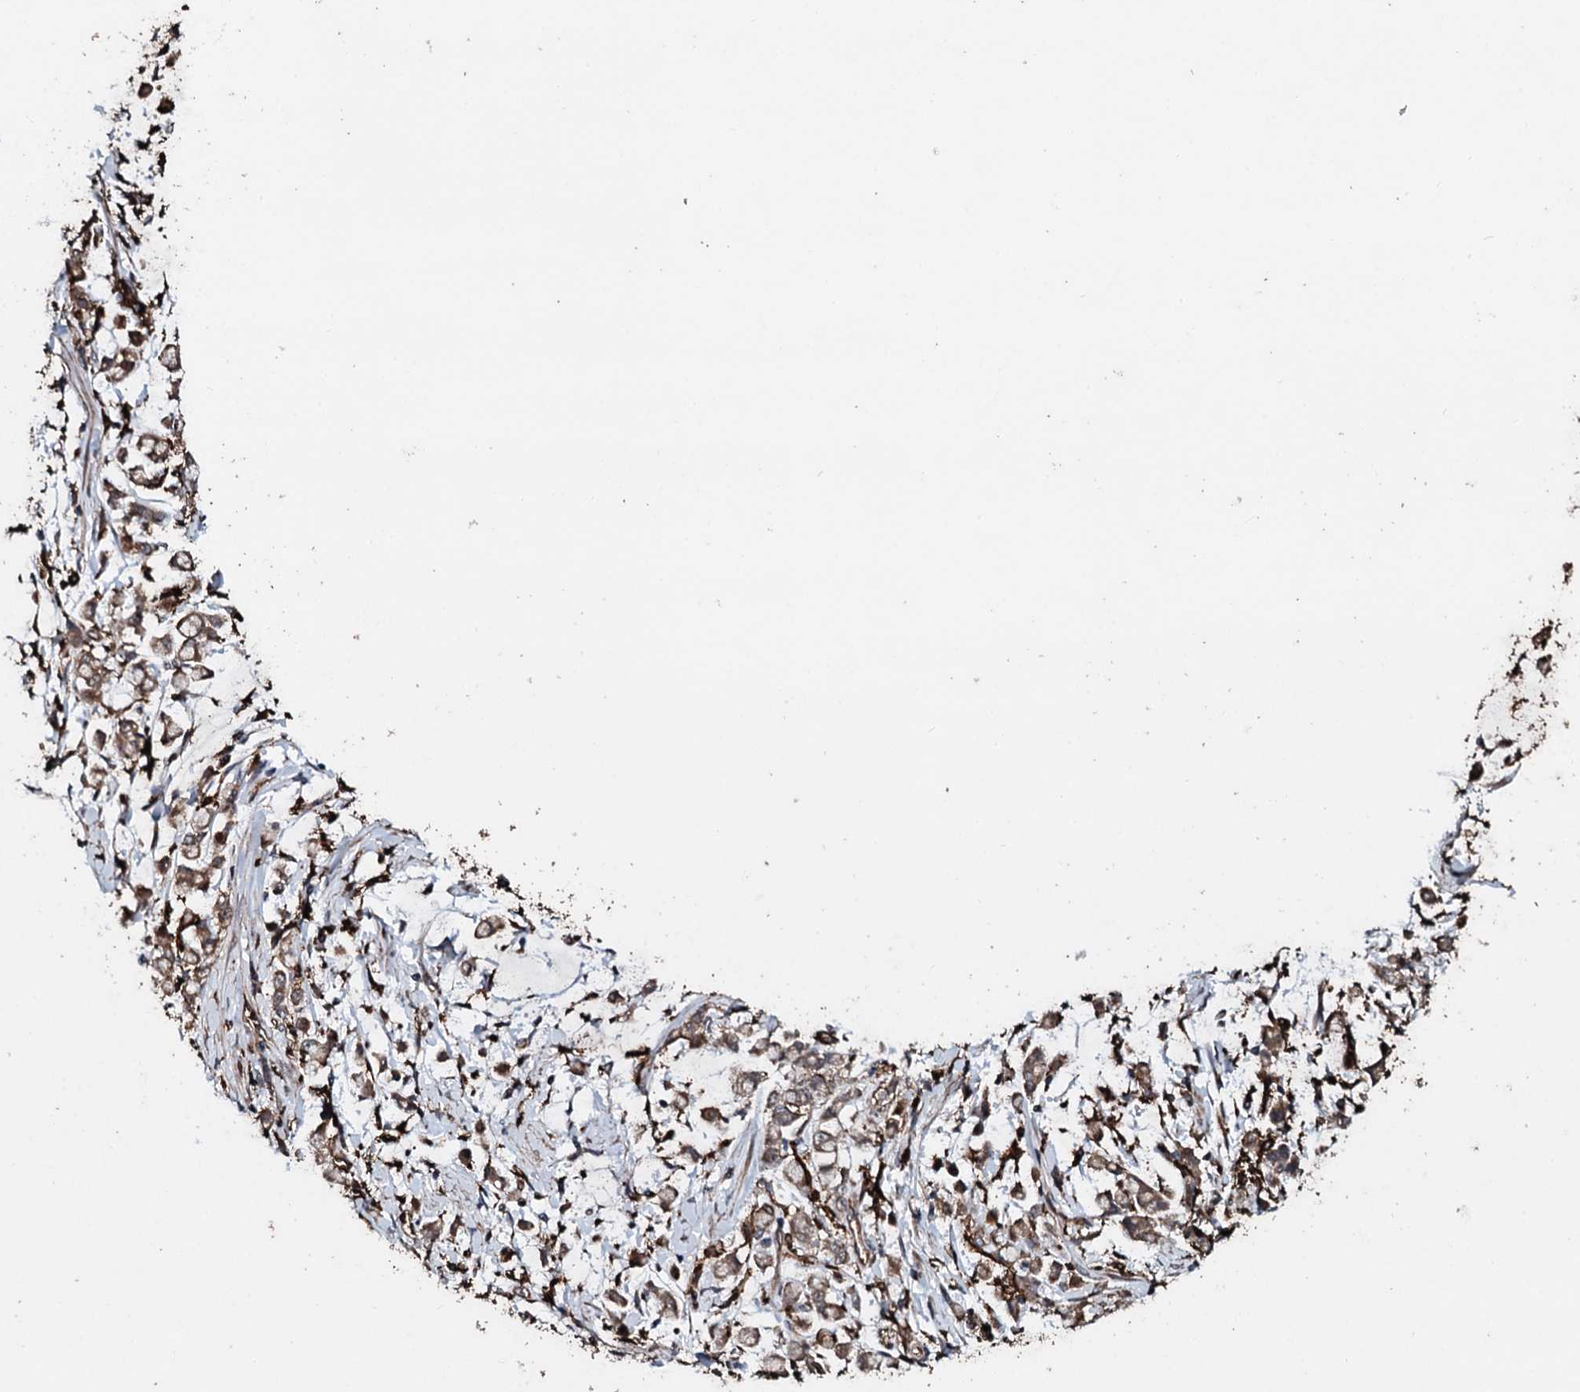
{"staining": {"intensity": "weak", "quantity": ">75%", "location": "cytoplasmic/membranous"}, "tissue": "stomach cancer", "cell_type": "Tumor cells", "image_type": "cancer", "snomed": [{"axis": "morphology", "description": "Adenocarcinoma, NOS"}, {"axis": "topography", "description": "Stomach"}], "caption": "DAB immunohistochemical staining of human adenocarcinoma (stomach) demonstrates weak cytoplasmic/membranous protein positivity in approximately >75% of tumor cells.", "gene": "TPGS2", "patient": {"sex": "female", "age": 60}}